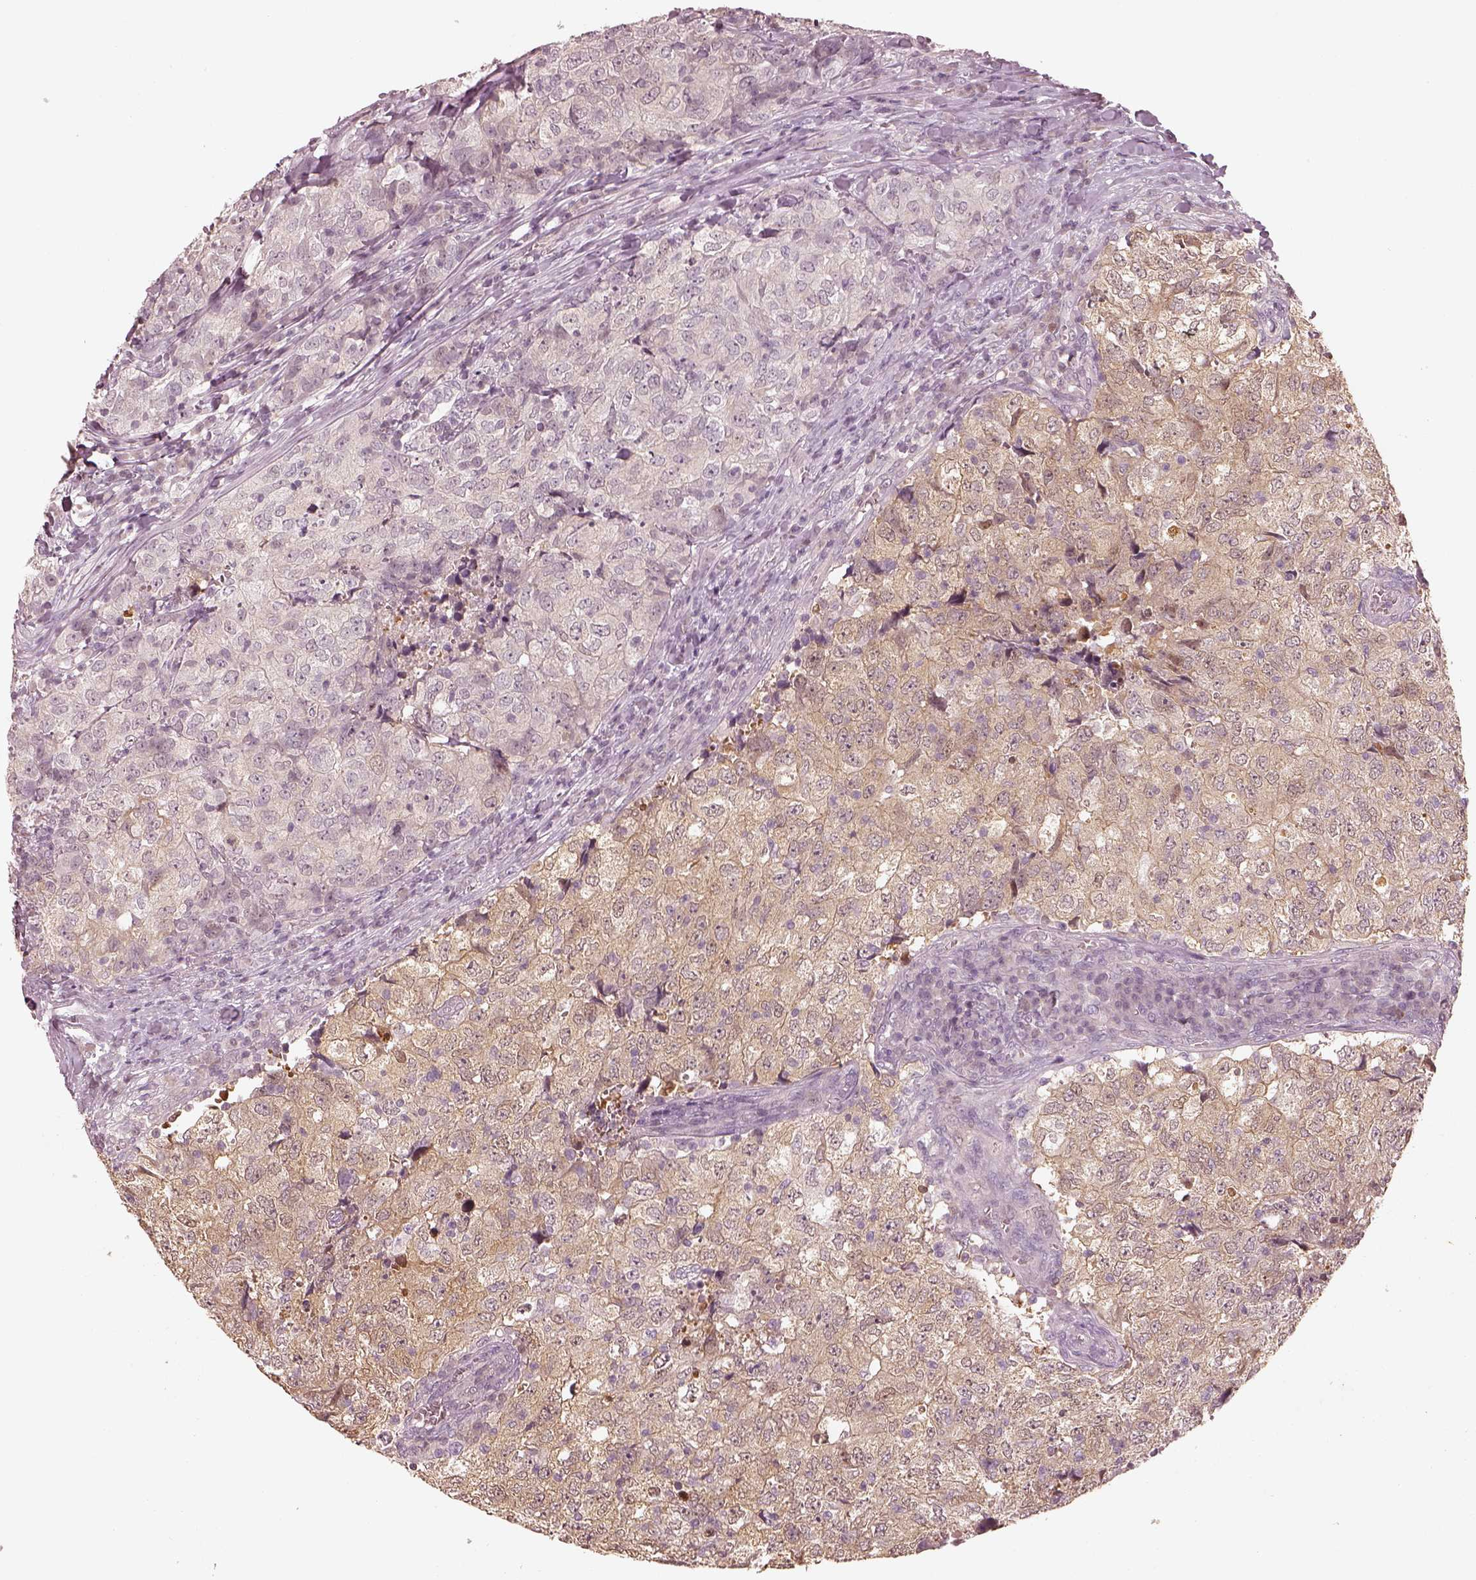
{"staining": {"intensity": "moderate", "quantity": "25%-75%", "location": "cytoplasmic/membranous"}, "tissue": "breast cancer", "cell_type": "Tumor cells", "image_type": "cancer", "snomed": [{"axis": "morphology", "description": "Duct carcinoma"}, {"axis": "topography", "description": "Breast"}], "caption": "The micrograph demonstrates immunohistochemical staining of breast intraductal carcinoma. There is moderate cytoplasmic/membranous expression is seen in approximately 25%-75% of tumor cells.", "gene": "EGR4", "patient": {"sex": "female", "age": 30}}